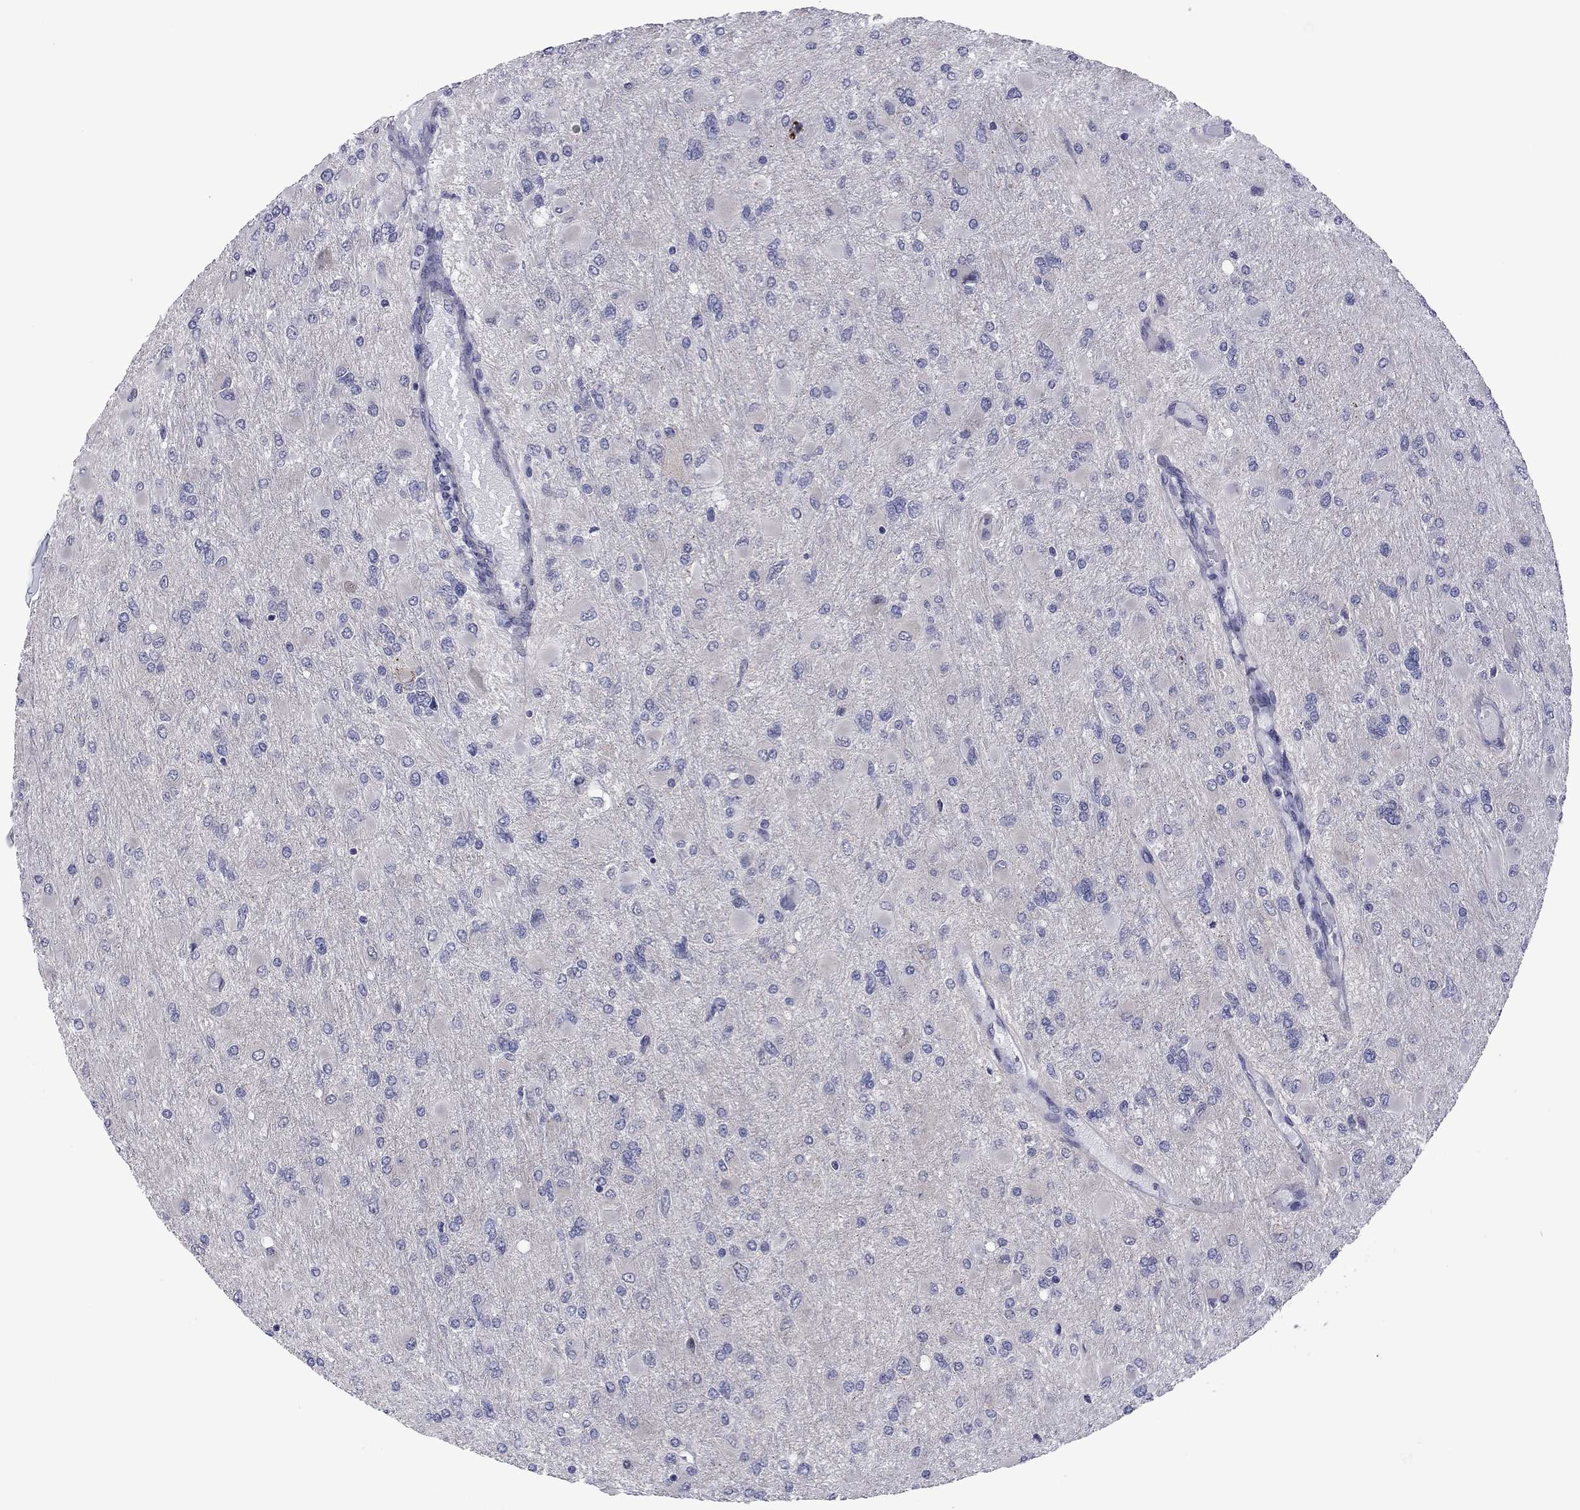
{"staining": {"intensity": "negative", "quantity": "none", "location": "none"}, "tissue": "glioma", "cell_type": "Tumor cells", "image_type": "cancer", "snomed": [{"axis": "morphology", "description": "Glioma, malignant, High grade"}, {"axis": "topography", "description": "Cerebral cortex"}], "caption": "Human high-grade glioma (malignant) stained for a protein using immunohistochemistry (IHC) exhibits no expression in tumor cells.", "gene": "POU5F2", "patient": {"sex": "female", "age": 36}}